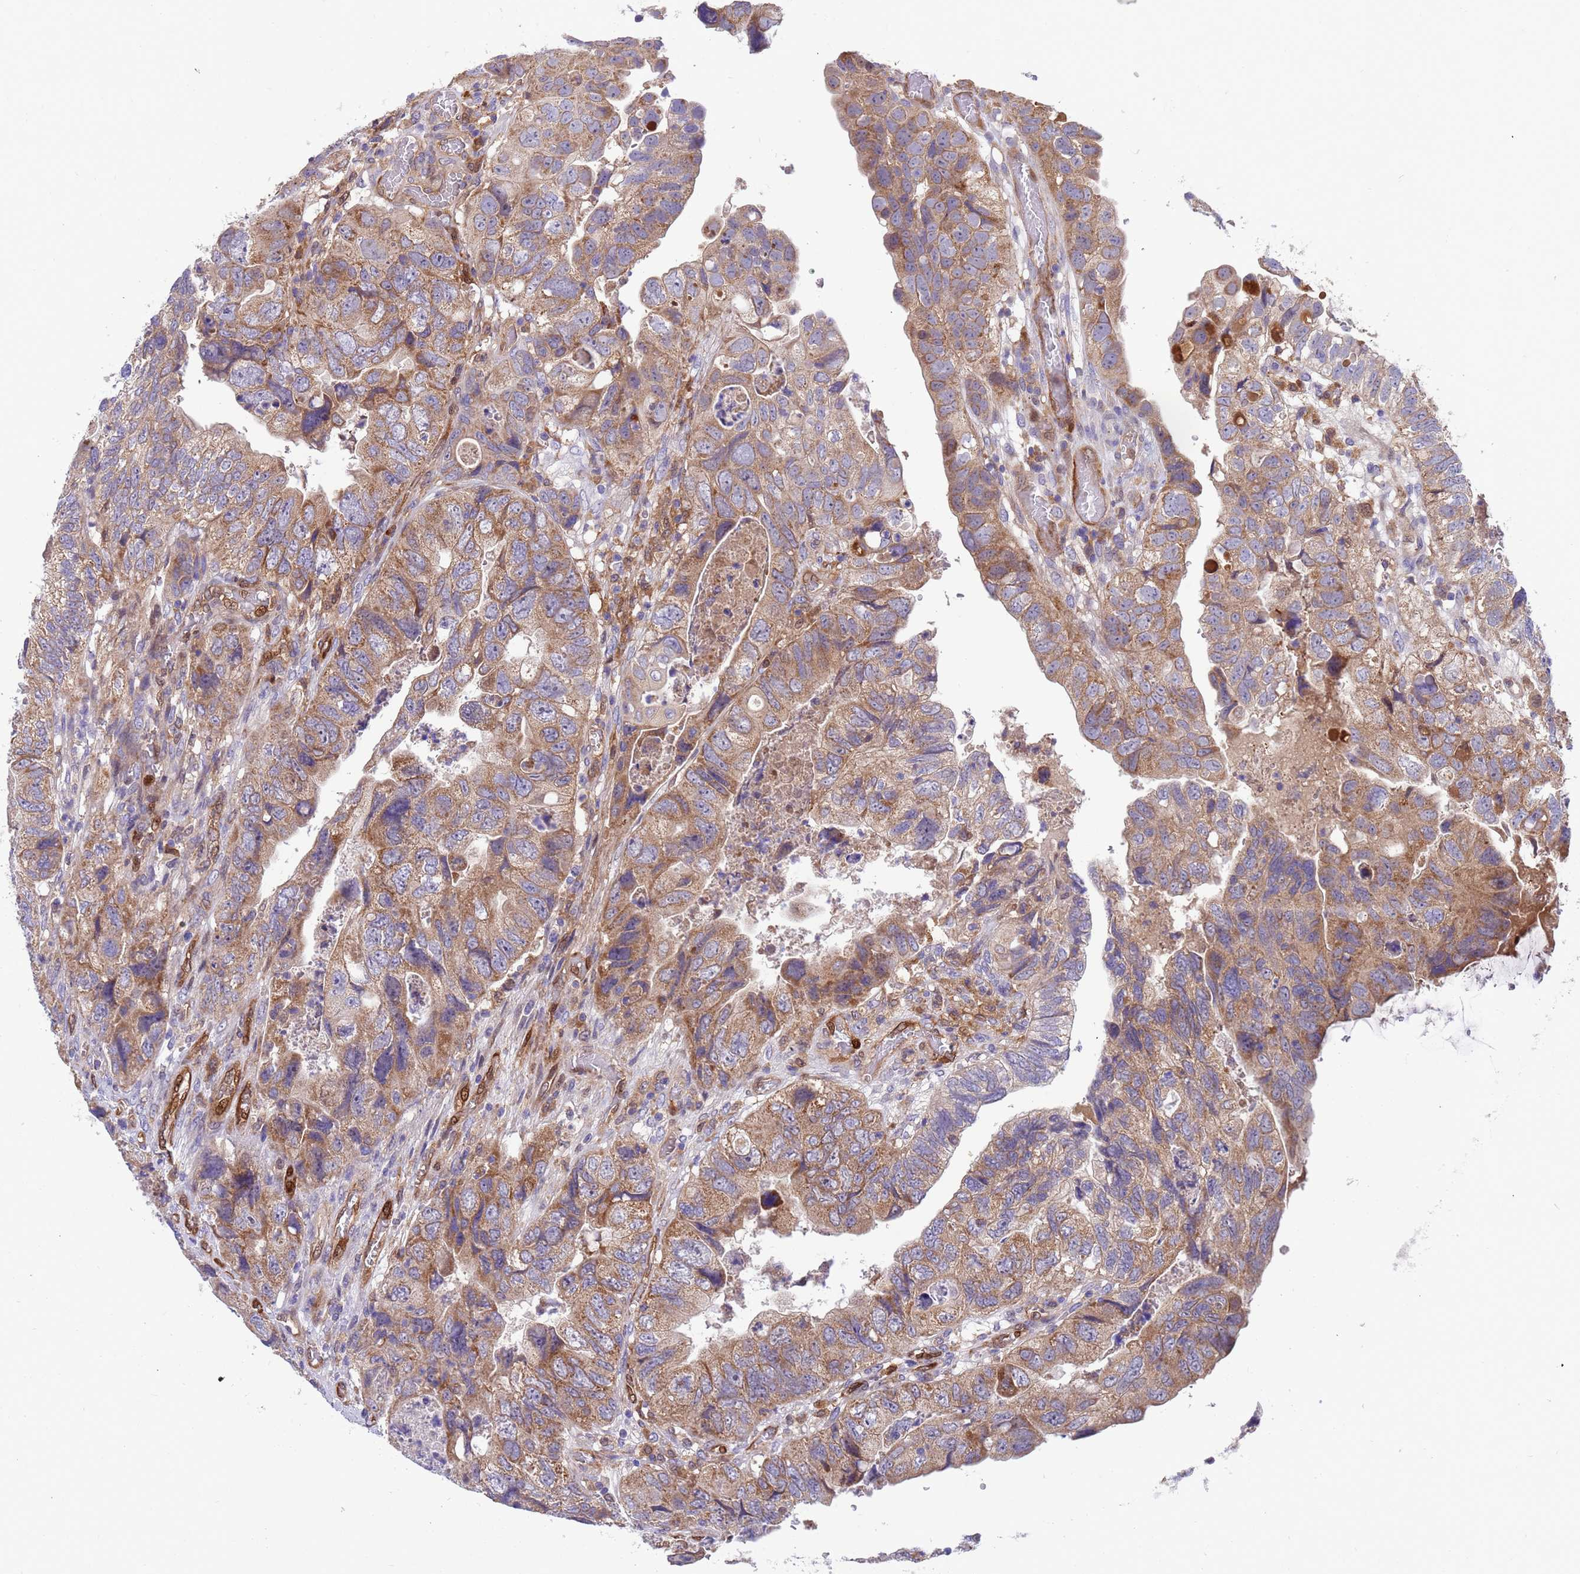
{"staining": {"intensity": "moderate", "quantity": ">75%", "location": "cytoplasmic/membranous"}, "tissue": "colorectal cancer", "cell_type": "Tumor cells", "image_type": "cancer", "snomed": [{"axis": "morphology", "description": "Adenocarcinoma, NOS"}, {"axis": "topography", "description": "Rectum"}], "caption": "Immunohistochemical staining of human adenocarcinoma (colorectal) shows medium levels of moderate cytoplasmic/membranous protein staining in about >75% of tumor cells. (DAB (3,3'-diaminobenzidine) IHC with brightfield microscopy, high magnification).", "gene": "FOXRED1", "patient": {"sex": "male", "age": 63}}